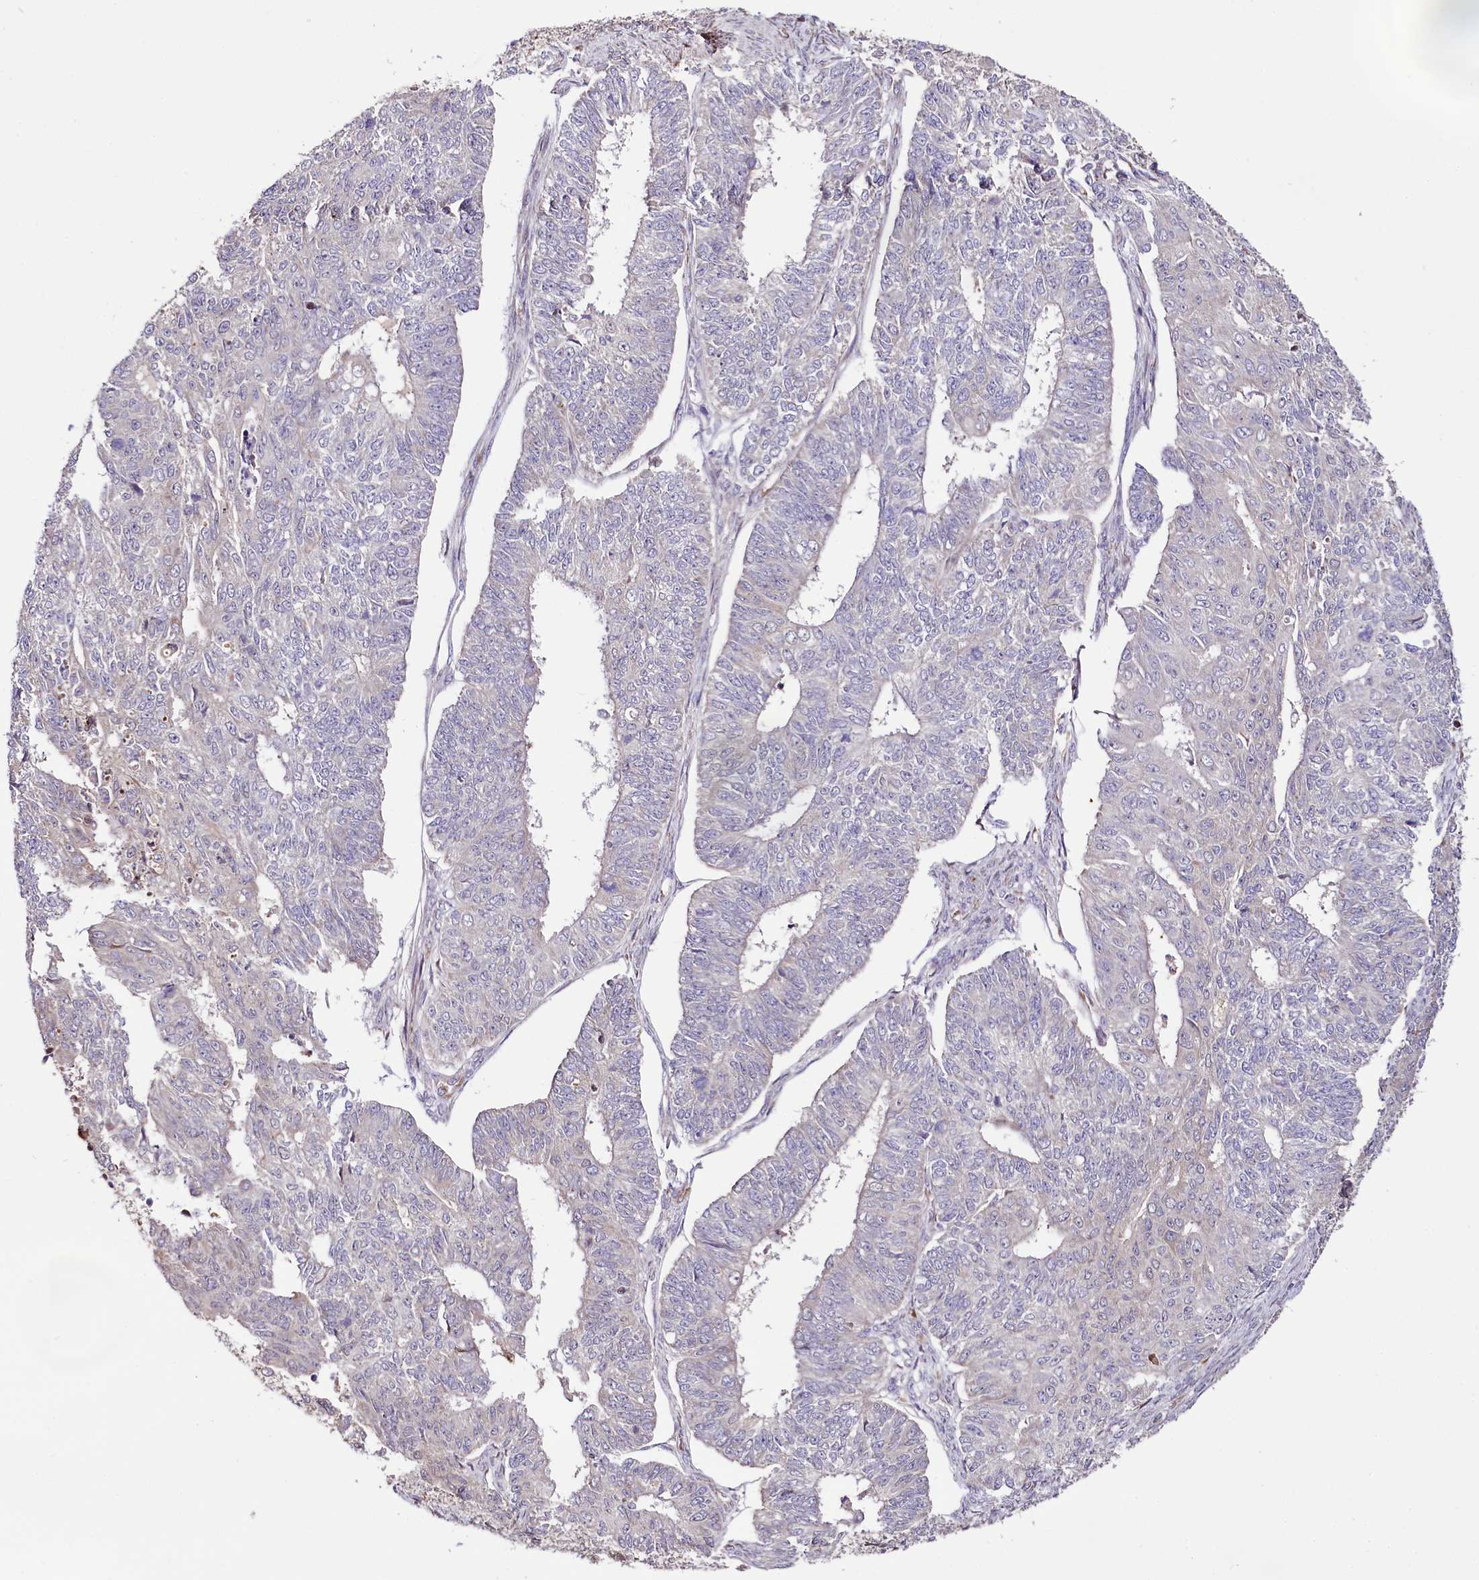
{"staining": {"intensity": "negative", "quantity": "none", "location": "none"}, "tissue": "endometrial cancer", "cell_type": "Tumor cells", "image_type": "cancer", "snomed": [{"axis": "morphology", "description": "Adenocarcinoma, NOS"}, {"axis": "topography", "description": "Endometrium"}], "caption": "High power microscopy photomicrograph of an immunohistochemistry (IHC) micrograph of endometrial cancer, revealing no significant staining in tumor cells.", "gene": "CUTC", "patient": {"sex": "female", "age": 32}}